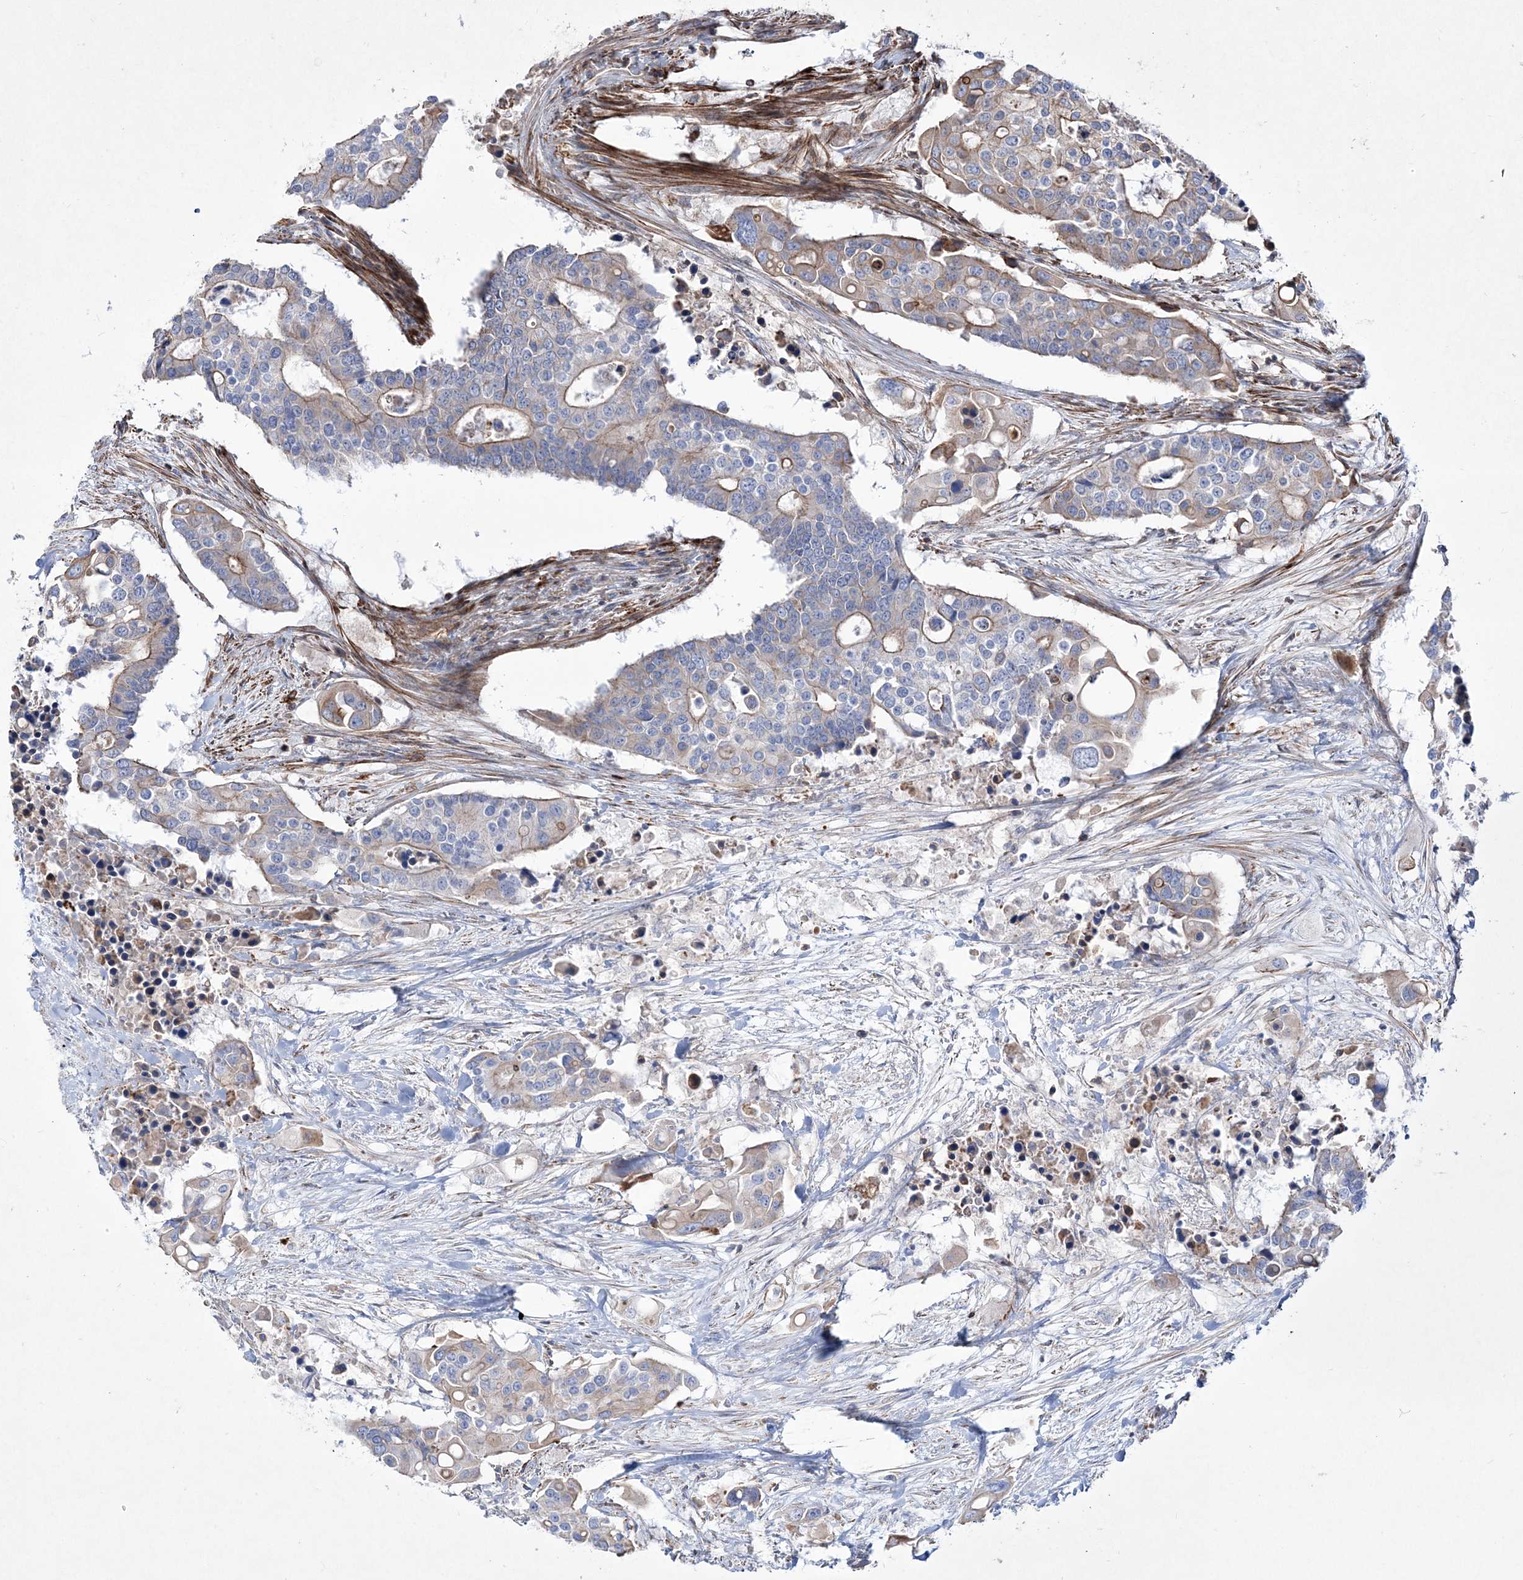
{"staining": {"intensity": "moderate", "quantity": "<25%", "location": "cytoplasmic/membranous"}, "tissue": "colorectal cancer", "cell_type": "Tumor cells", "image_type": "cancer", "snomed": [{"axis": "morphology", "description": "Adenocarcinoma, NOS"}, {"axis": "topography", "description": "Colon"}], "caption": "The photomicrograph demonstrates a brown stain indicating the presence of a protein in the cytoplasmic/membranous of tumor cells in colorectal cancer.", "gene": "RICTOR", "patient": {"sex": "male", "age": 77}}